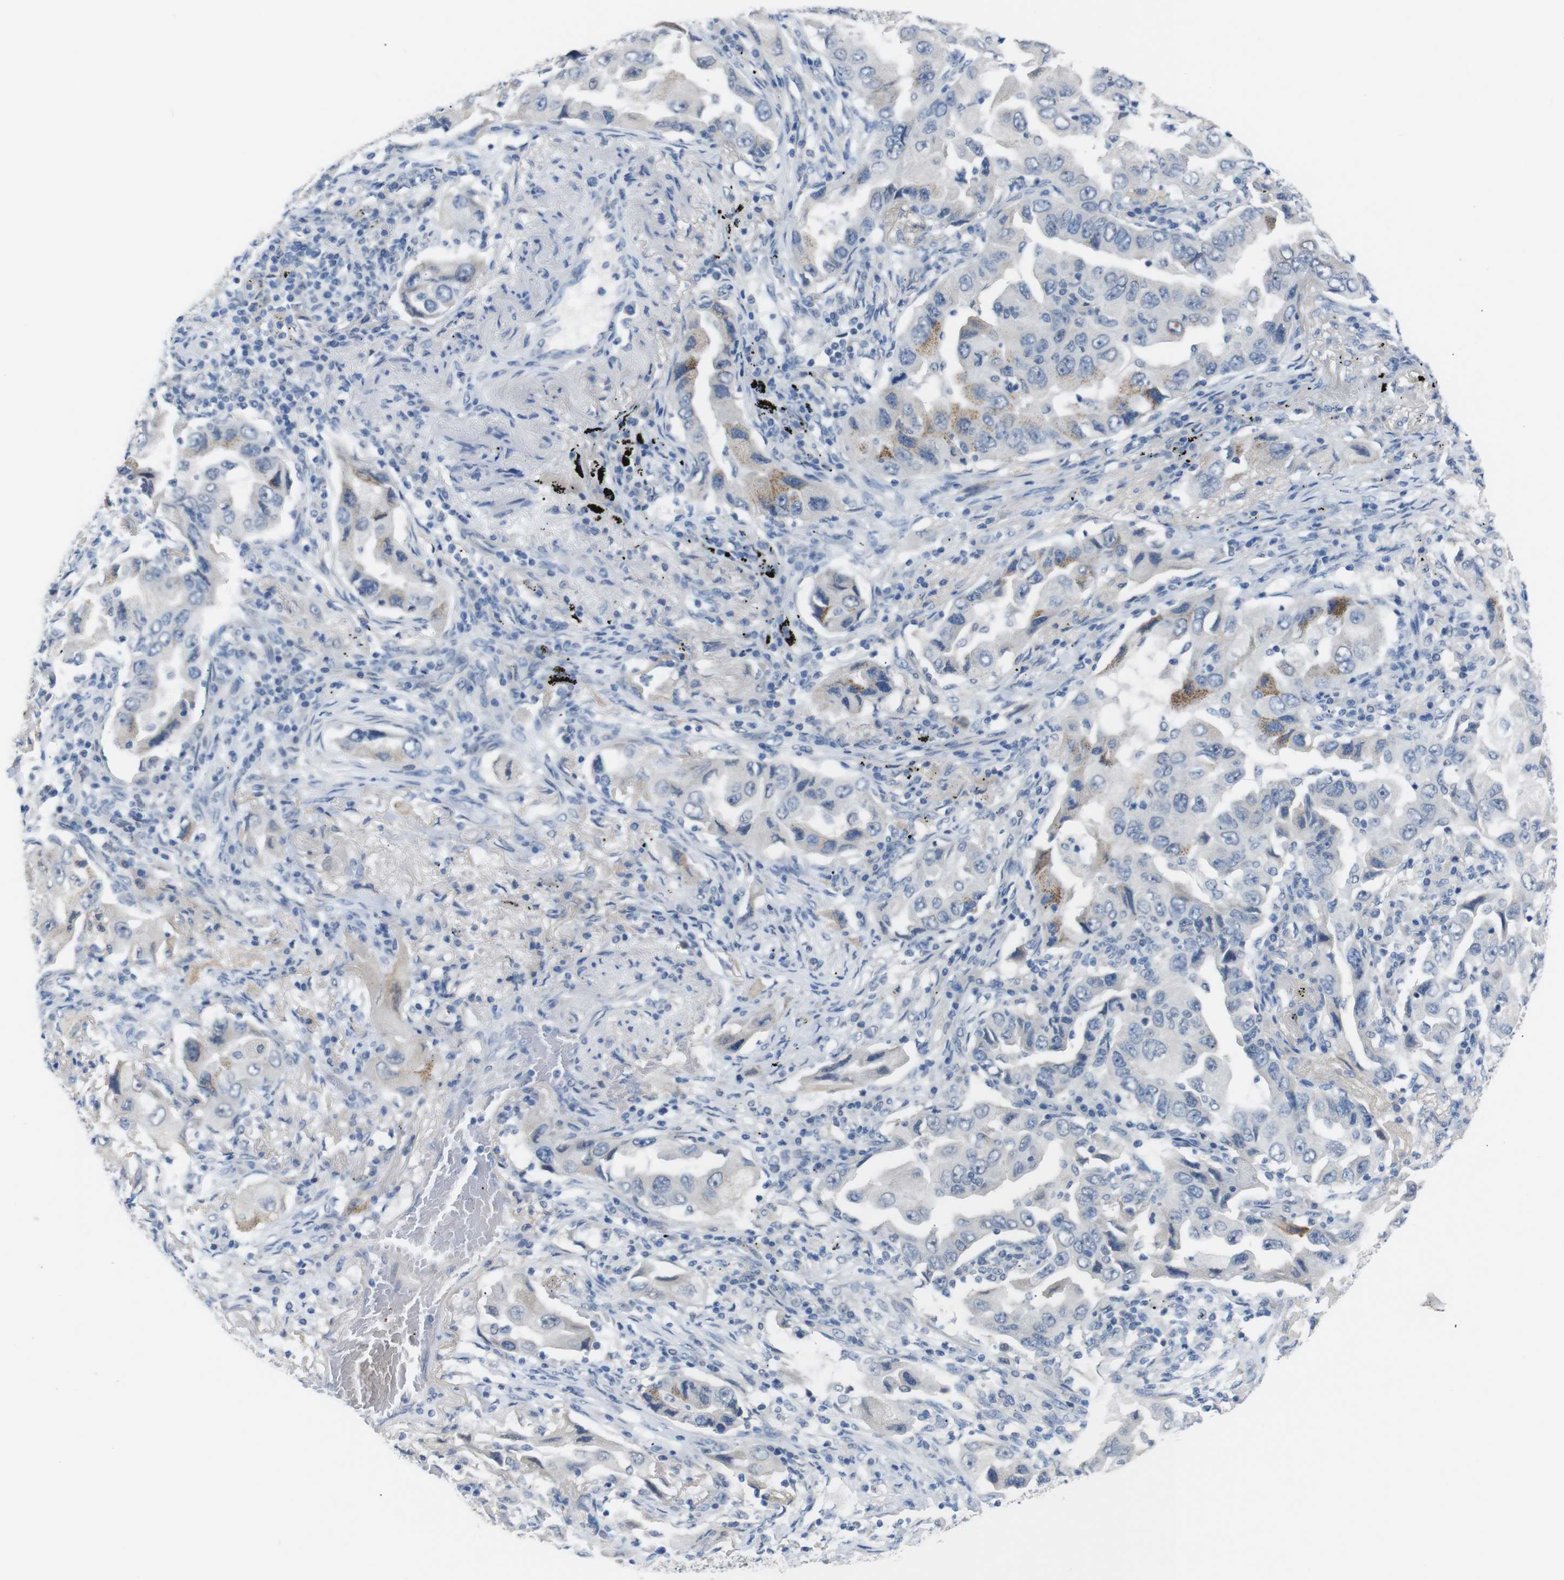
{"staining": {"intensity": "moderate", "quantity": "<25%", "location": "cytoplasmic/membranous"}, "tissue": "lung cancer", "cell_type": "Tumor cells", "image_type": "cancer", "snomed": [{"axis": "morphology", "description": "Adenocarcinoma, NOS"}, {"axis": "topography", "description": "Lung"}], "caption": "Brown immunohistochemical staining in human adenocarcinoma (lung) shows moderate cytoplasmic/membranous staining in approximately <25% of tumor cells. (Stains: DAB (3,3'-diaminobenzidine) in brown, nuclei in blue, Microscopy: brightfield microscopy at high magnification).", "gene": "CHRM5", "patient": {"sex": "female", "age": 65}}